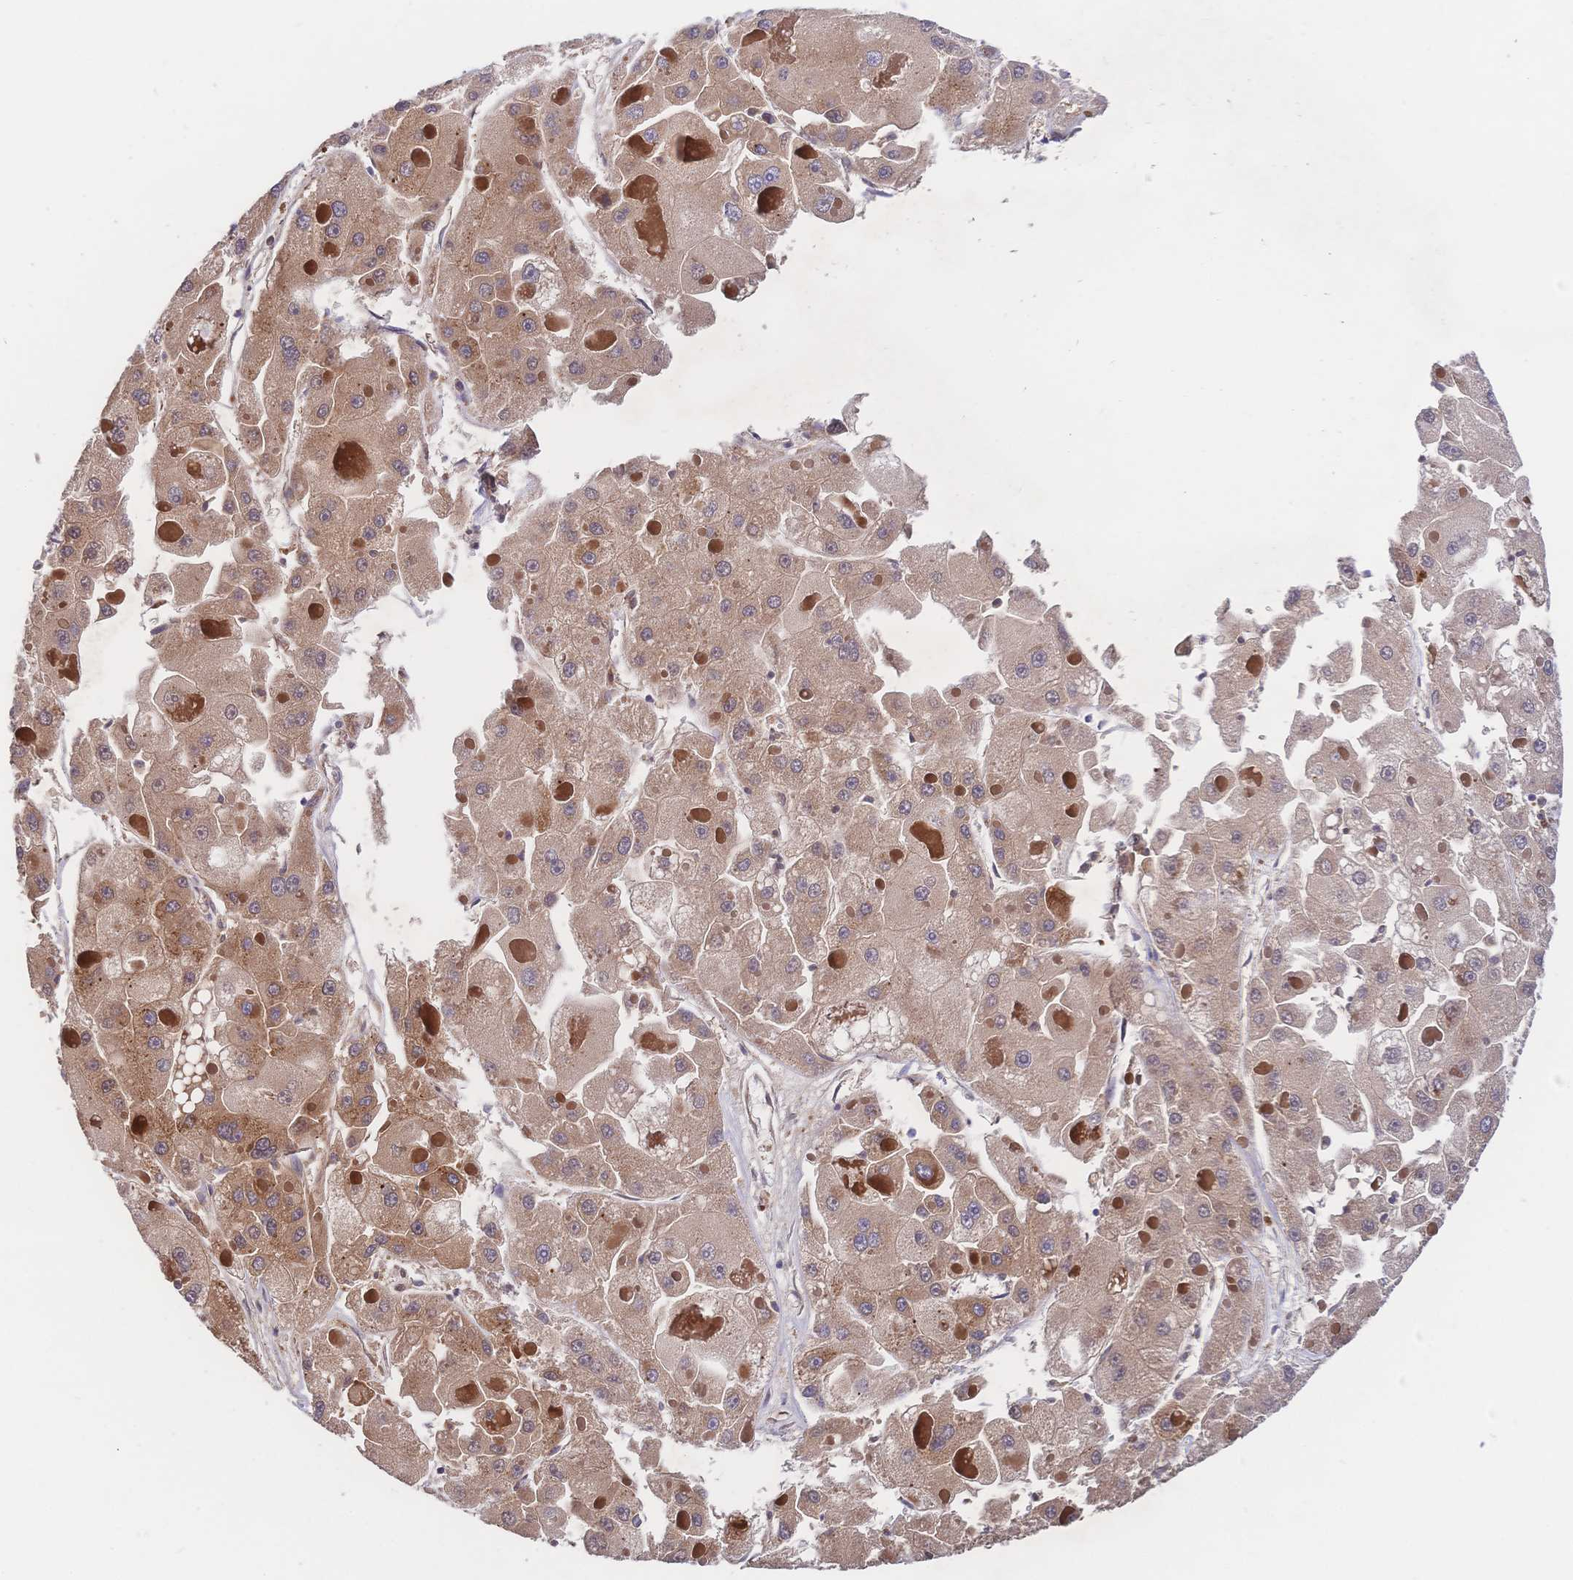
{"staining": {"intensity": "moderate", "quantity": ">75%", "location": "cytoplasmic/membranous"}, "tissue": "liver cancer", "cell_type": "Tumor cells", "image_type": "cancer", "snomed": [{"axis": "morphology", "description": "Carcinoma, Hepatocellular, NOS"}, {"axis": "topography", "description": "Liver"}], "caption": "Protein analysis of liver cancer tissue shows moderate cytoplasmic/membranous positivity in approximately >75% of tumor cells.", "gene": "LMO4", "patient": {"sex": "female", "age": 73}}